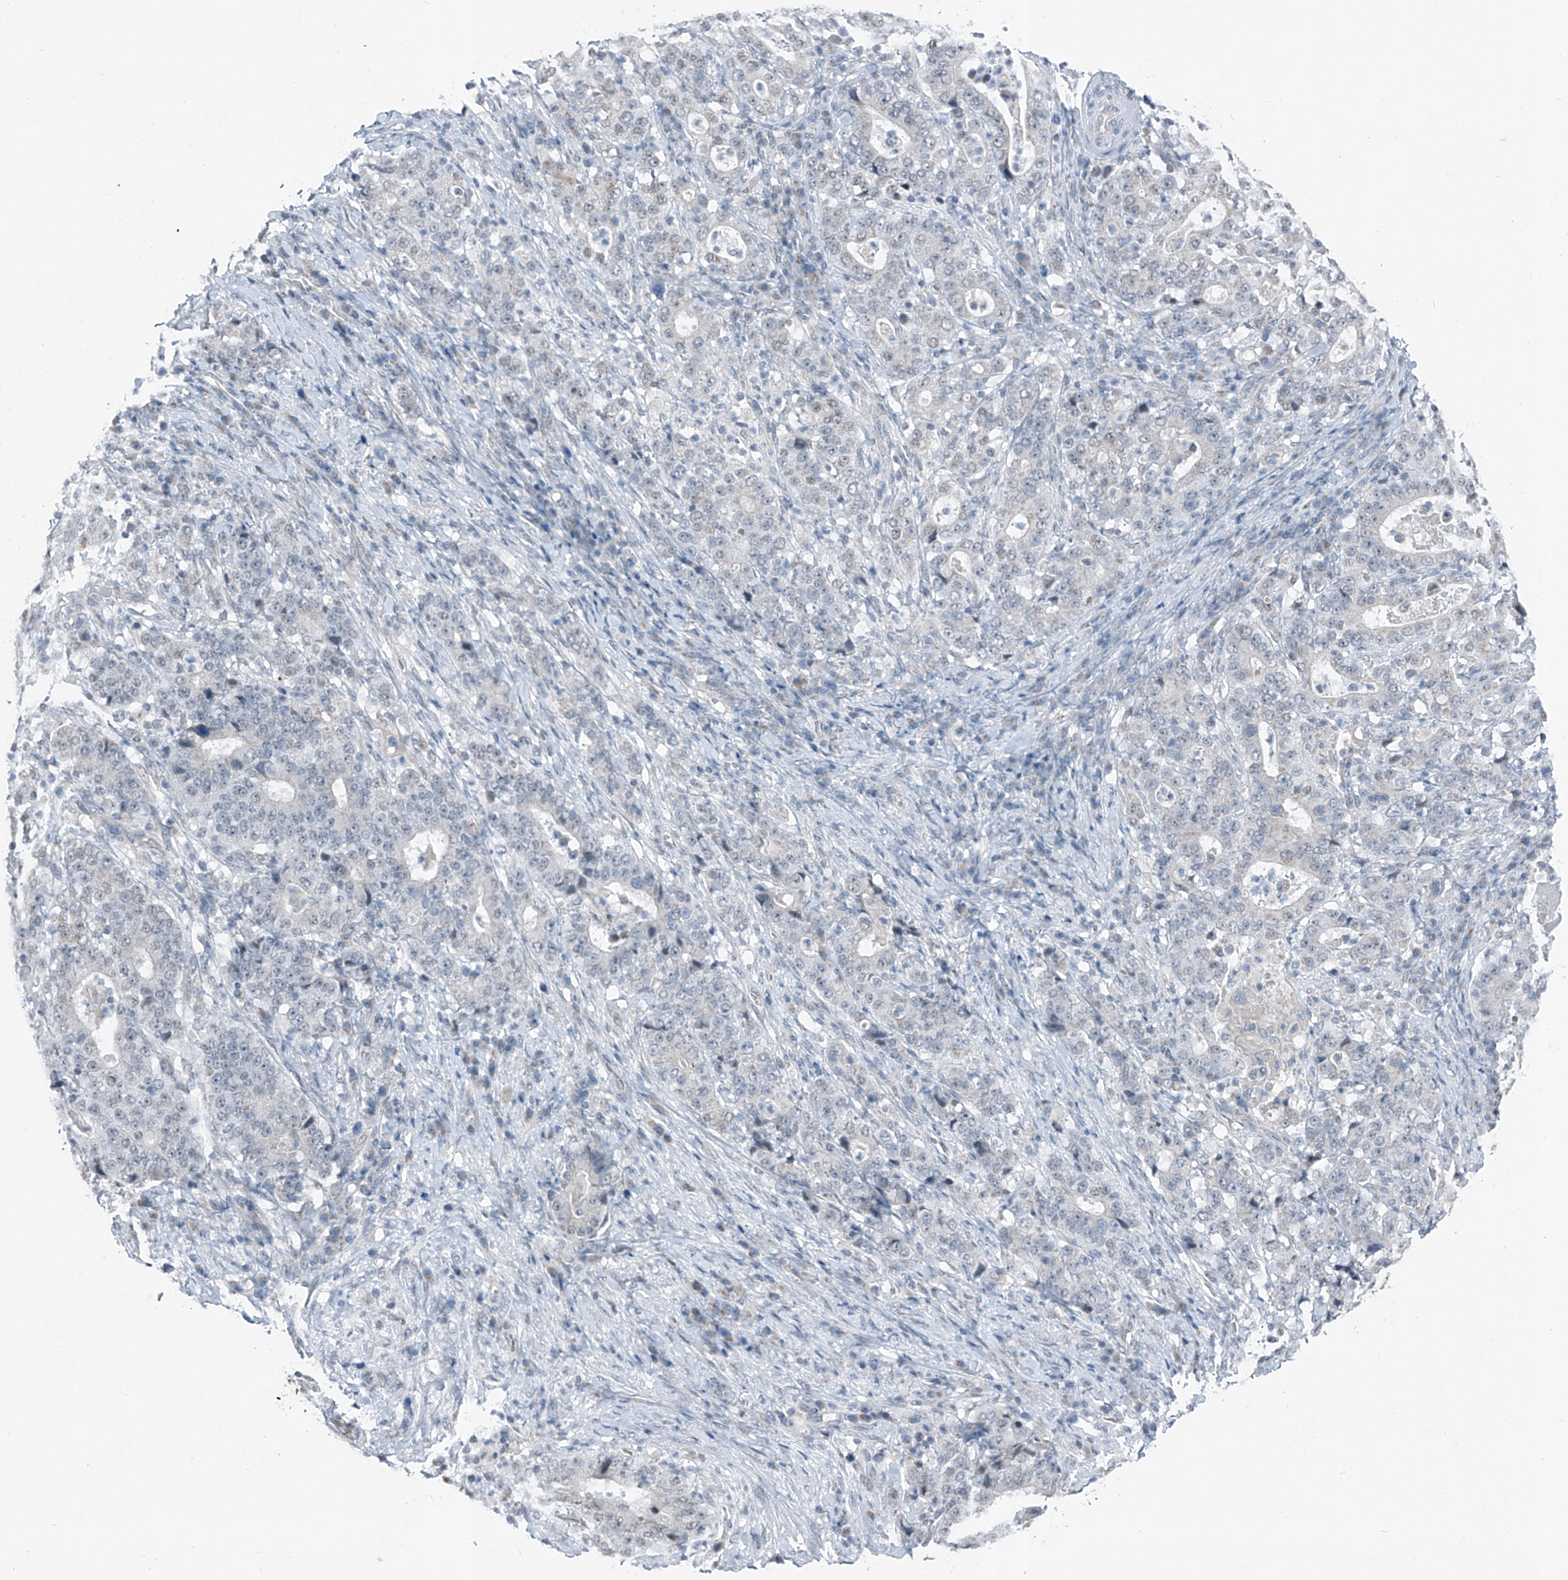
{"staining": {"intensity": "negative", "quantity": "none", "location": "none"}, "tissue": "stomach cancer", "cell_type": "Tumor cells", "image_type": "cancer", "snomed": [{"axis": "morphology", "description": "Normal tissue, NOS"}, {"axis": "morphology", "description": "Adenocarcinoma, NOS"}, {"axis": "topography", "description": "Stomach, upper"}, {"axis": "topography", "description": "Stomach"}], "caption": "A photomicrograph of human stomach cancer is negative for staining in tumor cells. Nuclei are stained in blue.", "gene": "DYRK1B", "patient": {"sex": "male", "age": 59}}